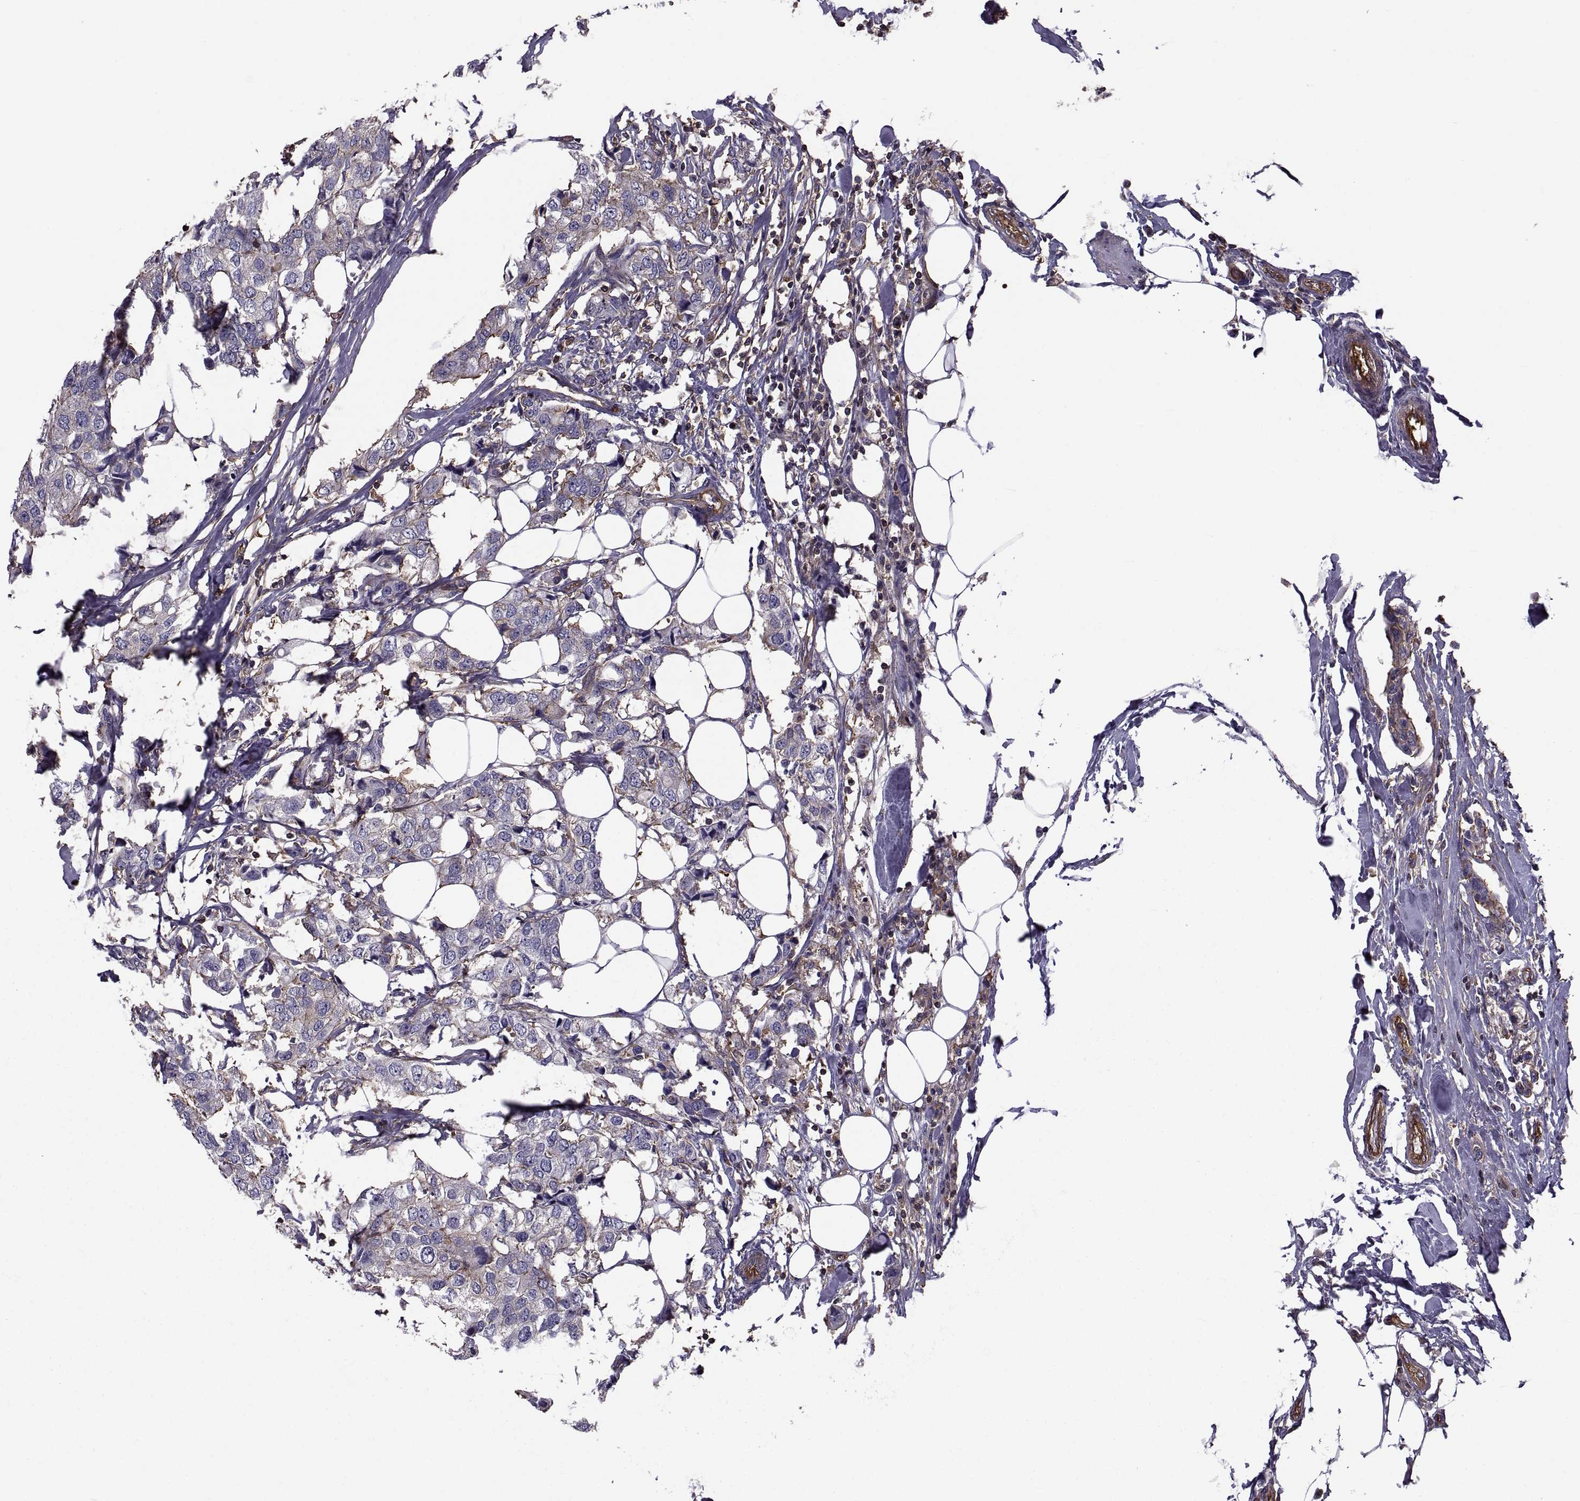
{"staining": {"intensity": "moderate", "quantity": ">75%", "location": "cytoplasmic/membranous"}, "tissue": "breast cancer", "cell_type": "Tumor cells", "image_type": "cancer", "snomed": [{"axis": "morphology", "description": "Duct carcinoma"}, {"axis": "topography", "description": "Breast"}], "caption": "This histopathology image reveals immunohistochemistry (IHC) staining of human breast intraductal carcinoma, with medium moderate cytoplasmic/membranous positivity in about >75% of tumor cells.", "gene": "MYH9", "patient": {"sex": "female", "age": 80}}